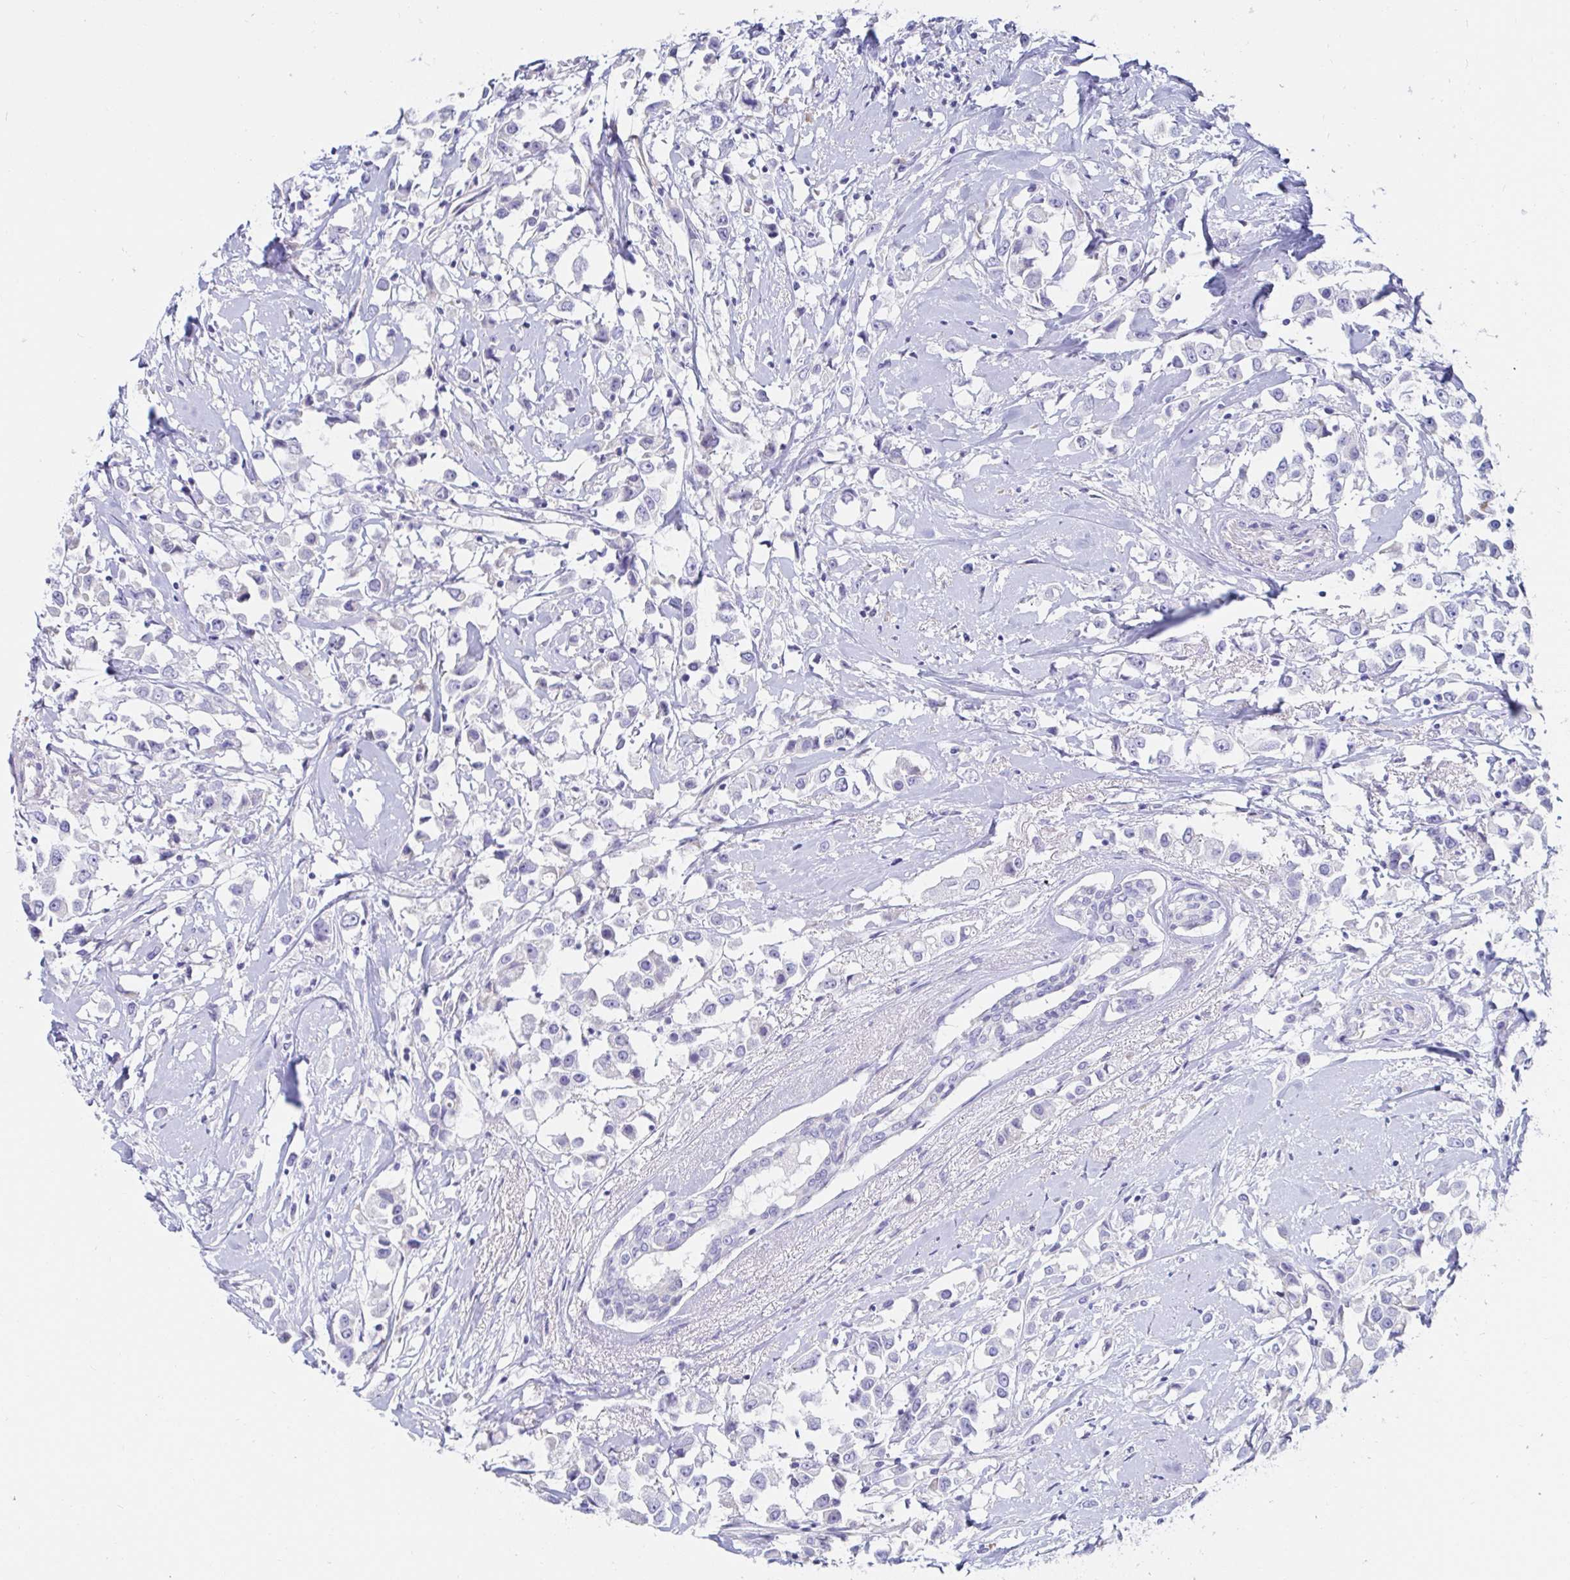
{"staining": {"intensity": "negative", "quantity": "none", "location": "none"}, "tissue": "breast cancer", "cell_type": "Tumor cells", "image_type": "cancer", "snomed": [{"axis": "morphology", "description": "Duct carcinoma"}, {"axis": "topography", "description": "Breast"}], "caption": "This photomicrograph is of breast cancer (infiltrating ductal carcinoma) stained with immunohistochemistry to label a protein in brown with the nuclei are counter-stained blue. There is no positivity in tumor cells.", "gene": "C4orf17", "patient": {"sex": "female", "age": 61}}